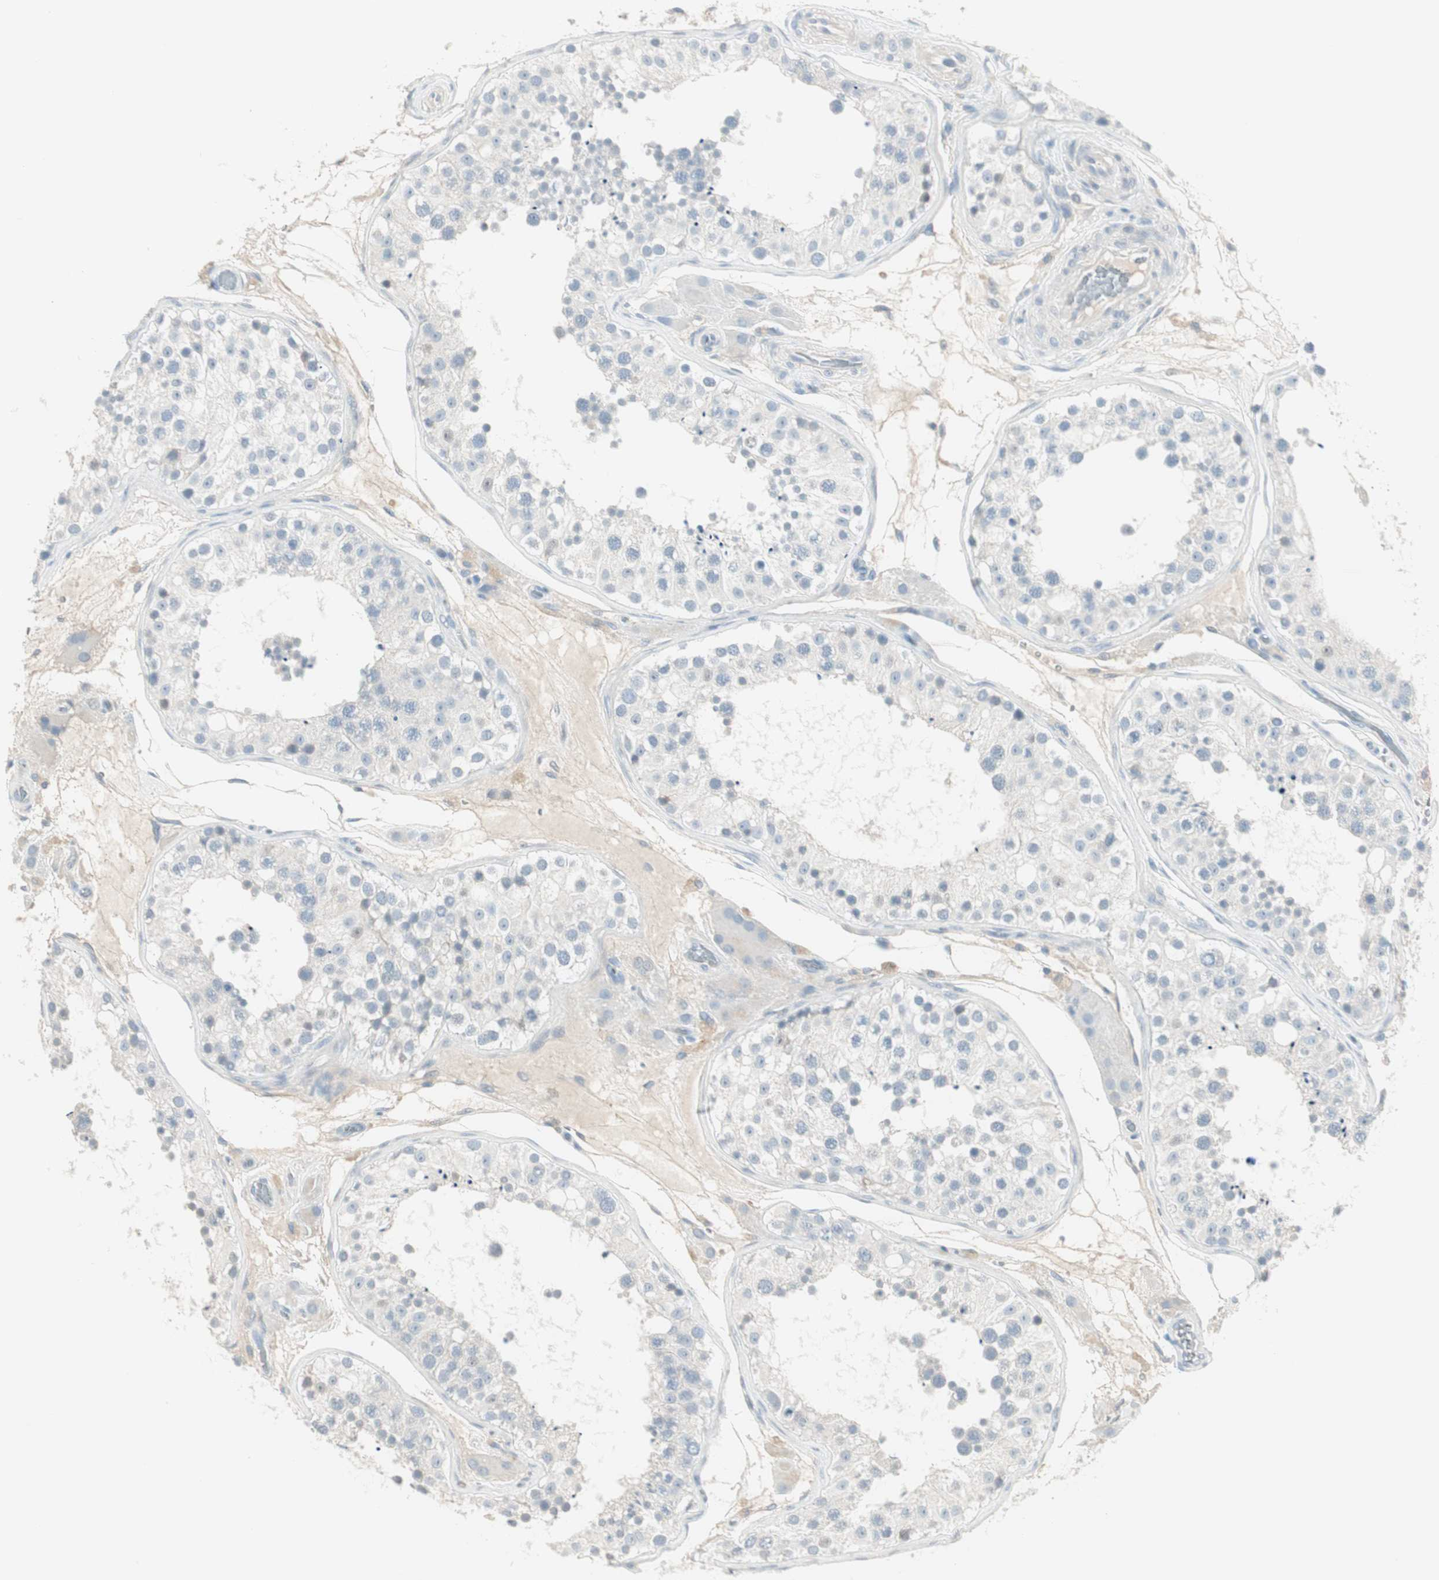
{"staining": {"intensity": "weak", "quantity": "25%-75%", "location": "cytoplasmic/membranous"}, "tissue": "testis", "cell_type": "Cells in seminiferous ducts", "image_type": "normal", "snomed": [{"axis": "morphology", "description": "Normal tissue, NOS"}, {"axis": "topography", "description": "Testis"}], "caption": "Immunohistochemistry (DAB (3,3'-diaminobenzidine)) staining of unremarkable human testis displays weak cytoplasmic/membranous protein positivity in about 25%-75% of cells in seminiferous ducts. (Brightfield microscopy of DAB IHC at high magnification).", "gene": "ITLN2", "patient": {"sex": "male", "age": 26}}